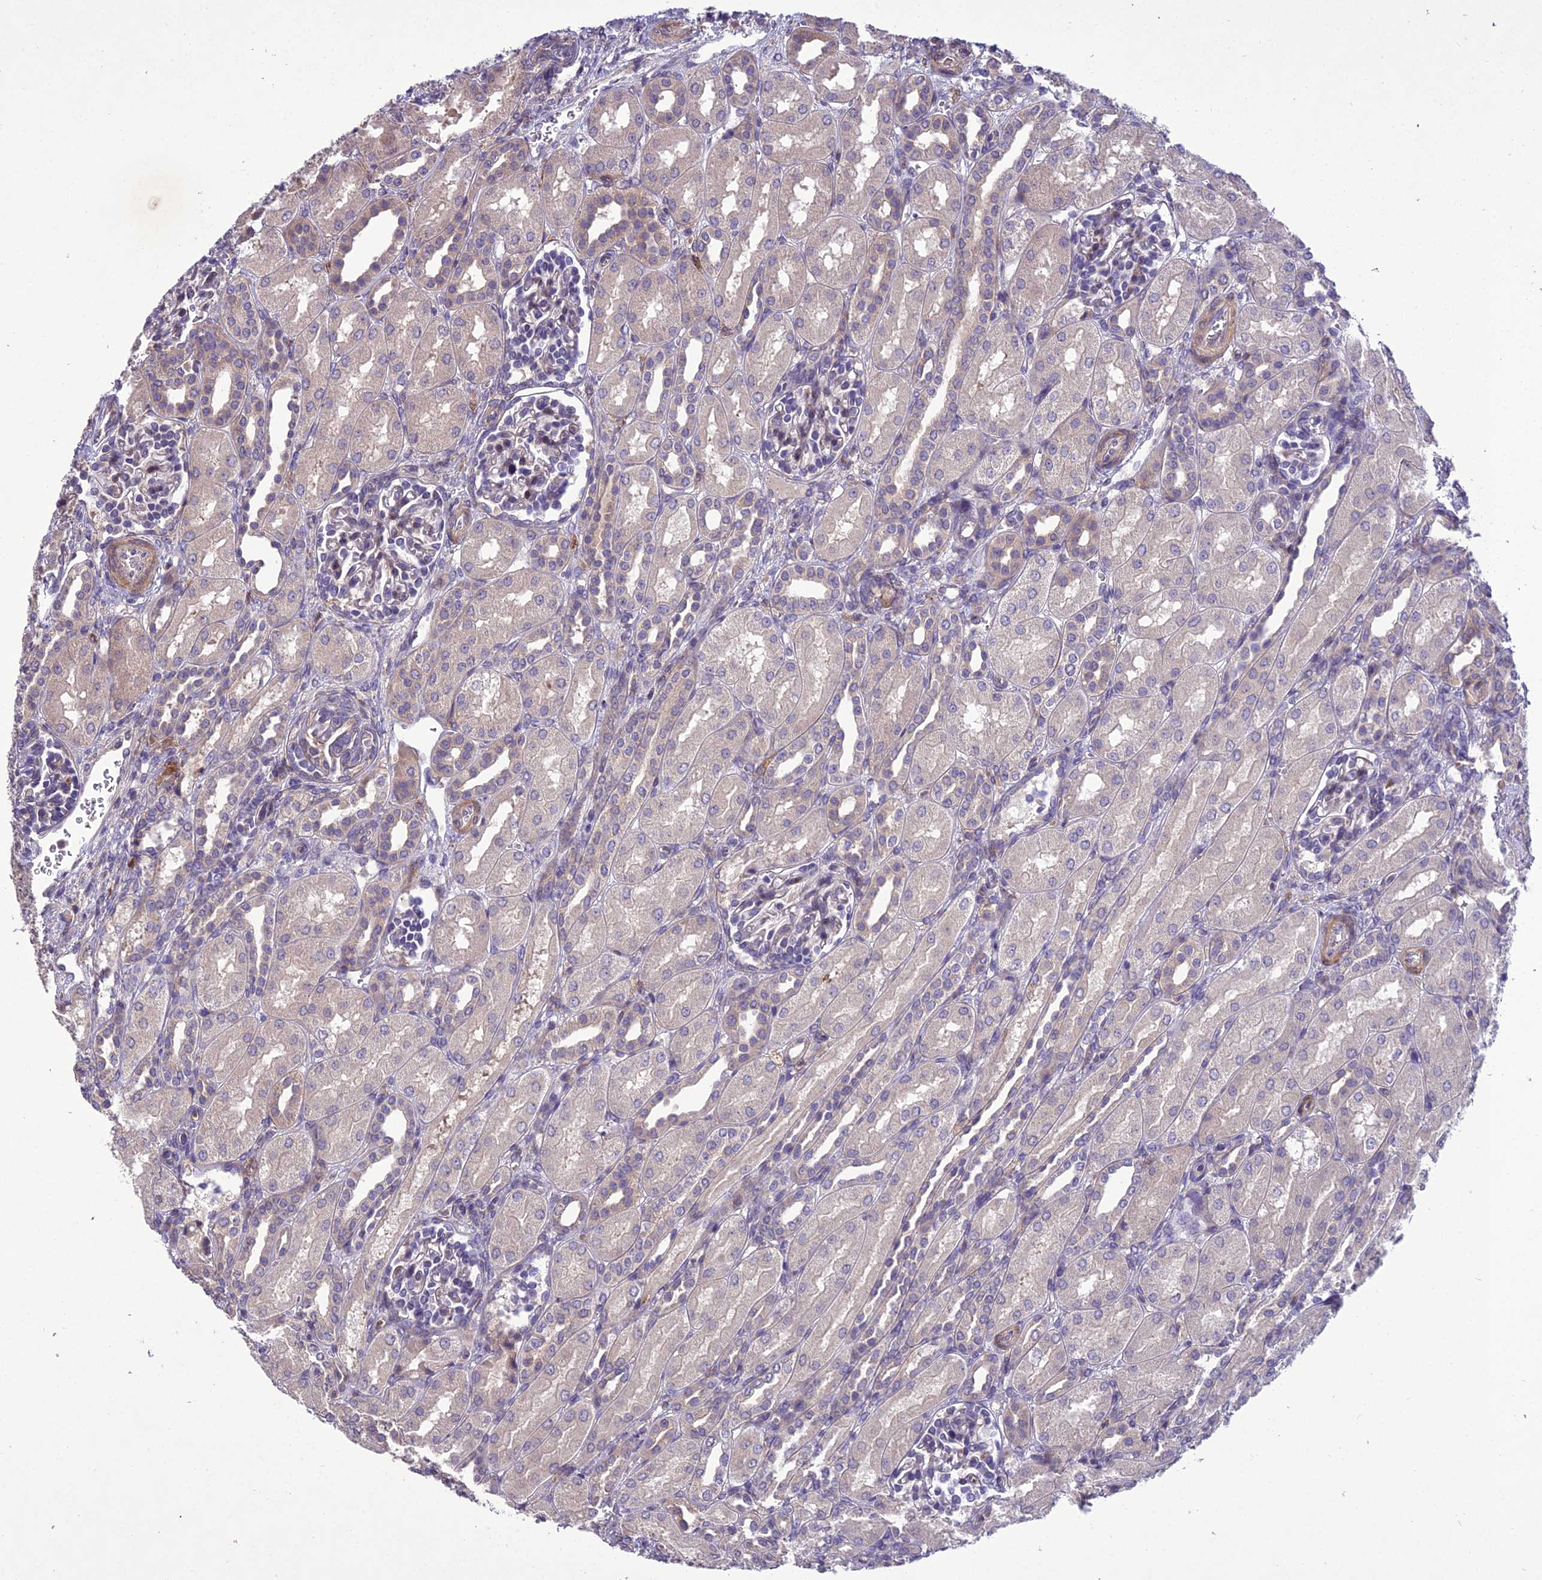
{"staining": {"intensity": "weak", "quantity": "<25%", "location": "cytoplasmic/membranous"}, "tissue": "kidney", "cell_type": "Cells in glomeruli", "image_type": "normal", "snomed": [{"axis": "morphology", "description": "Normal tissue, NOS"}, {"axis": "morphology", "description": "Neoplasm, malignant, NOS"}, {"axis": "topography", "description": "Kidney"}], "caption": "IHC of benign kidney reveals no positivity in cells in glomeruli. (DAB (3,3'-diaminobenzidine) immunohistochemistry, high magnification).", "gene": "CENPL", "patient": {"sex": "female", "age": 1}}